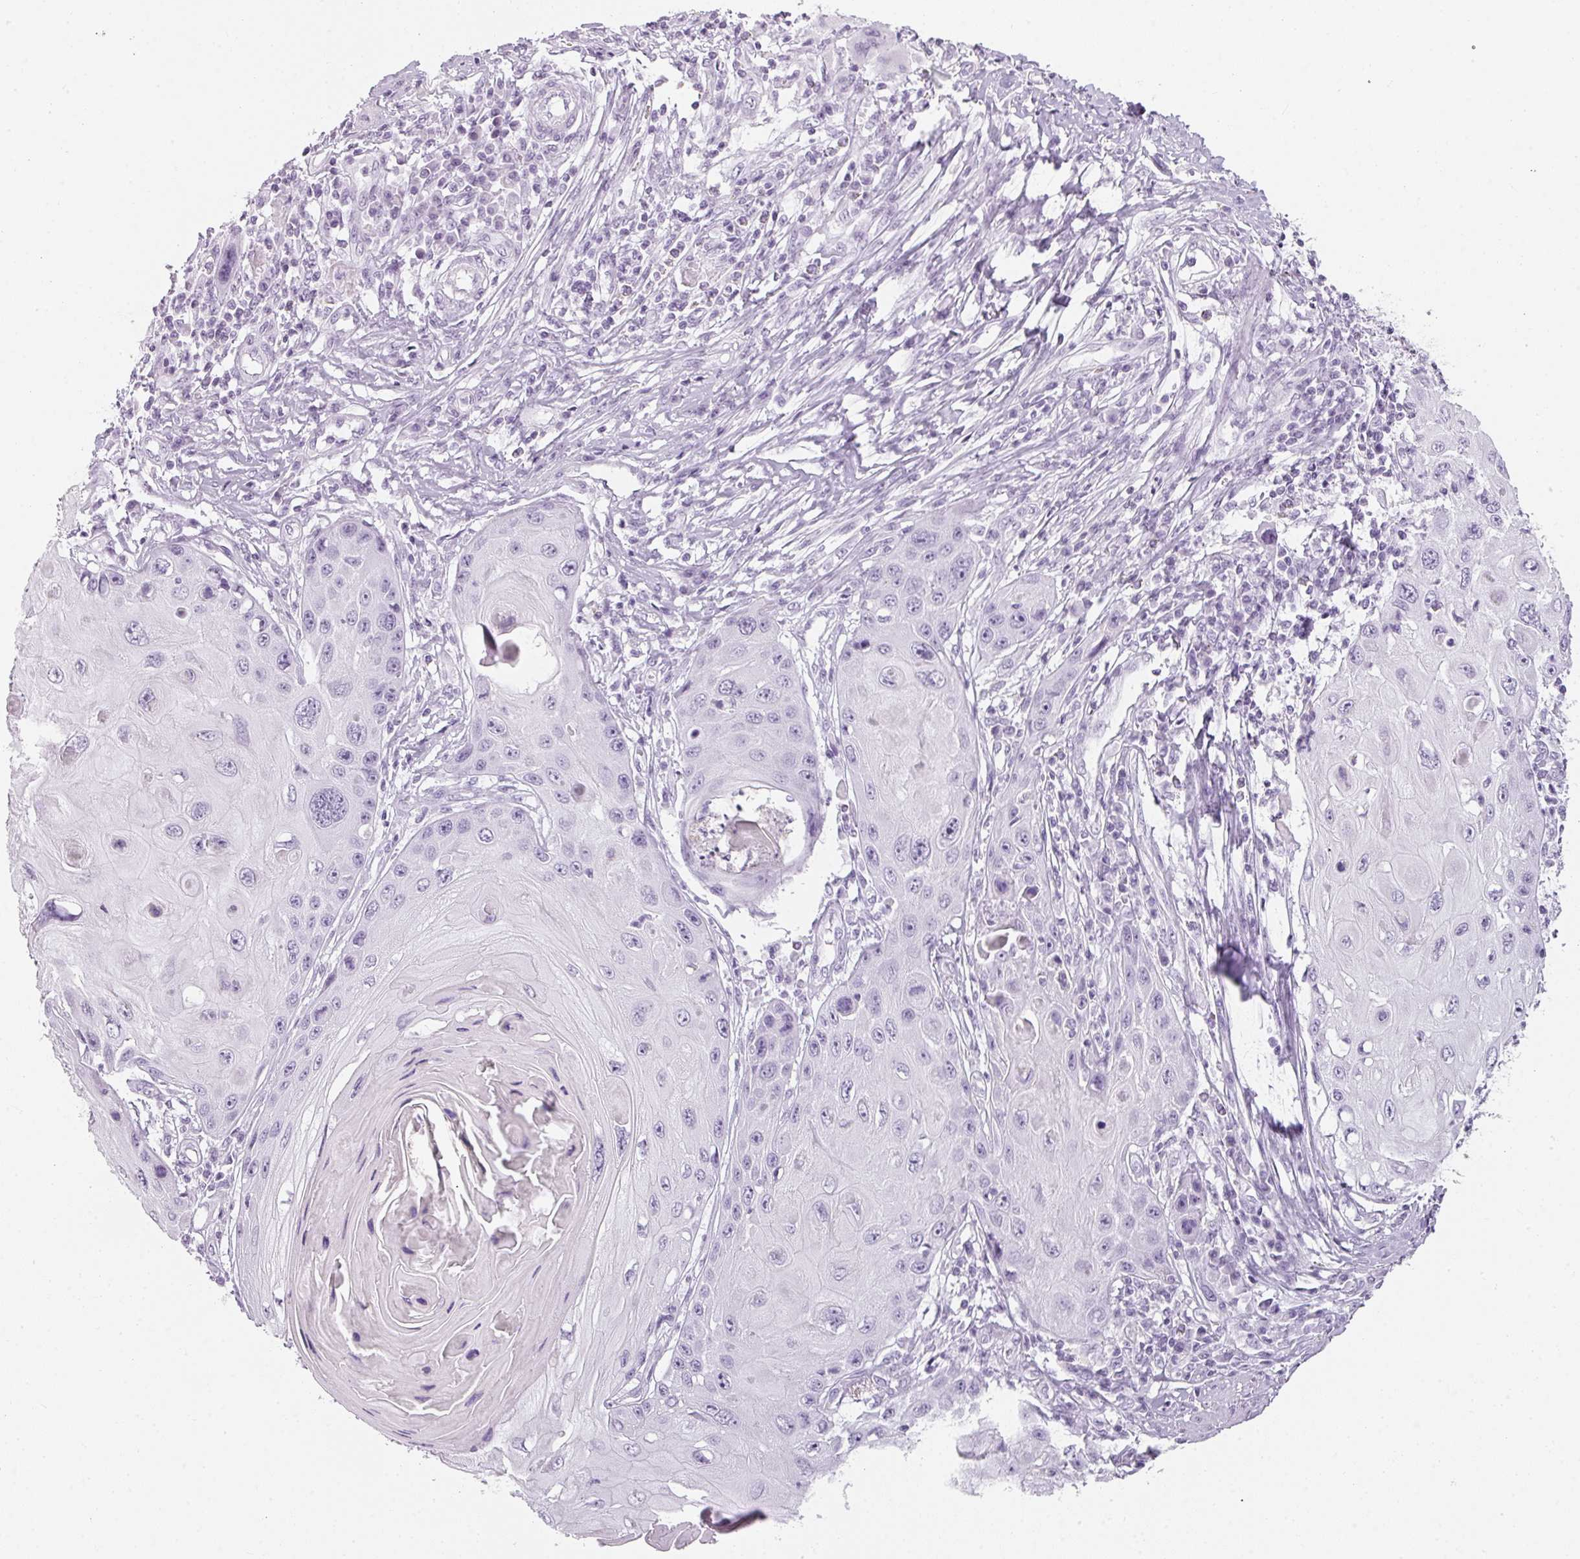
{"staining": {"intensity": "negative", "quantity": "none", "location": "none"}, "tissue": "skin cancer", "cell_type": "Tumor cells", "image_type": "cancer", "snomed": [{"axis": "morphology", "description": "Squamous cell carcinoma, NOS"}, {"axis": "topography", "description": "Skin"}, {"axis": "topography", "description": "Vulva"}], "caption": "The image displays no significant staining in tumor cells of skin squamous cell carcinoma.", "gene": "TMEM42", "patient": {"sex": "female", "age": 44}}